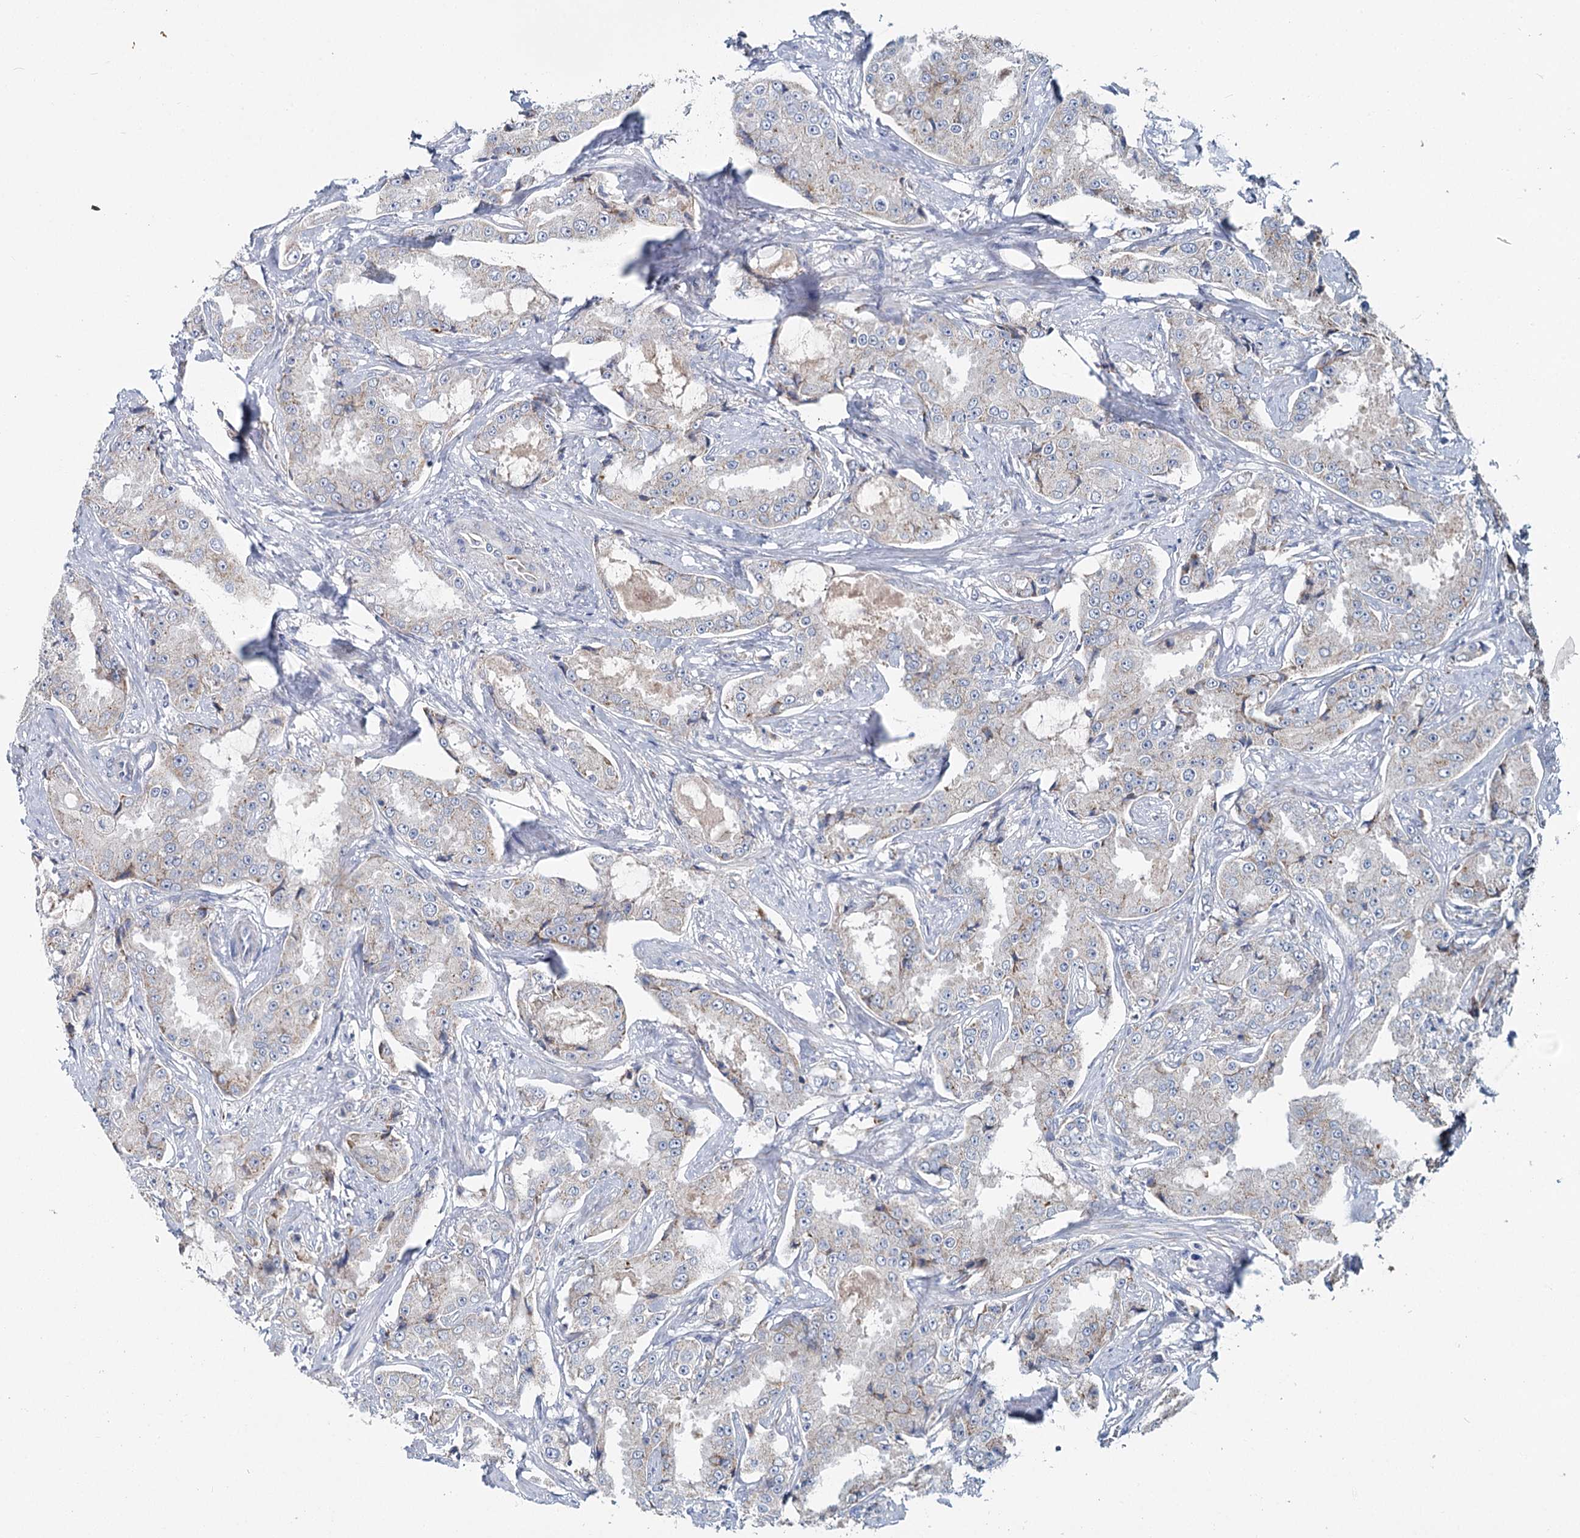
{"staining": {"intensity": "weak", "quantity": "<25%", "location": "cytoplasmic/membranous"}, "tissue": "prostate cancer", "cell_type": "Tumor cells", "image_type": "cancer", "snomed": [{"axis": "morphology", "description": "Adenocarcinoma, High grade"}, {"axis": "topography", "description": "Prostate"}], "caption": "IHC of human prostate high-grade adenocarcinoma exhibits no expression in tumor cells.", "gene": "ANKRD16", "patient": {"sex": "male", "age": 73}}